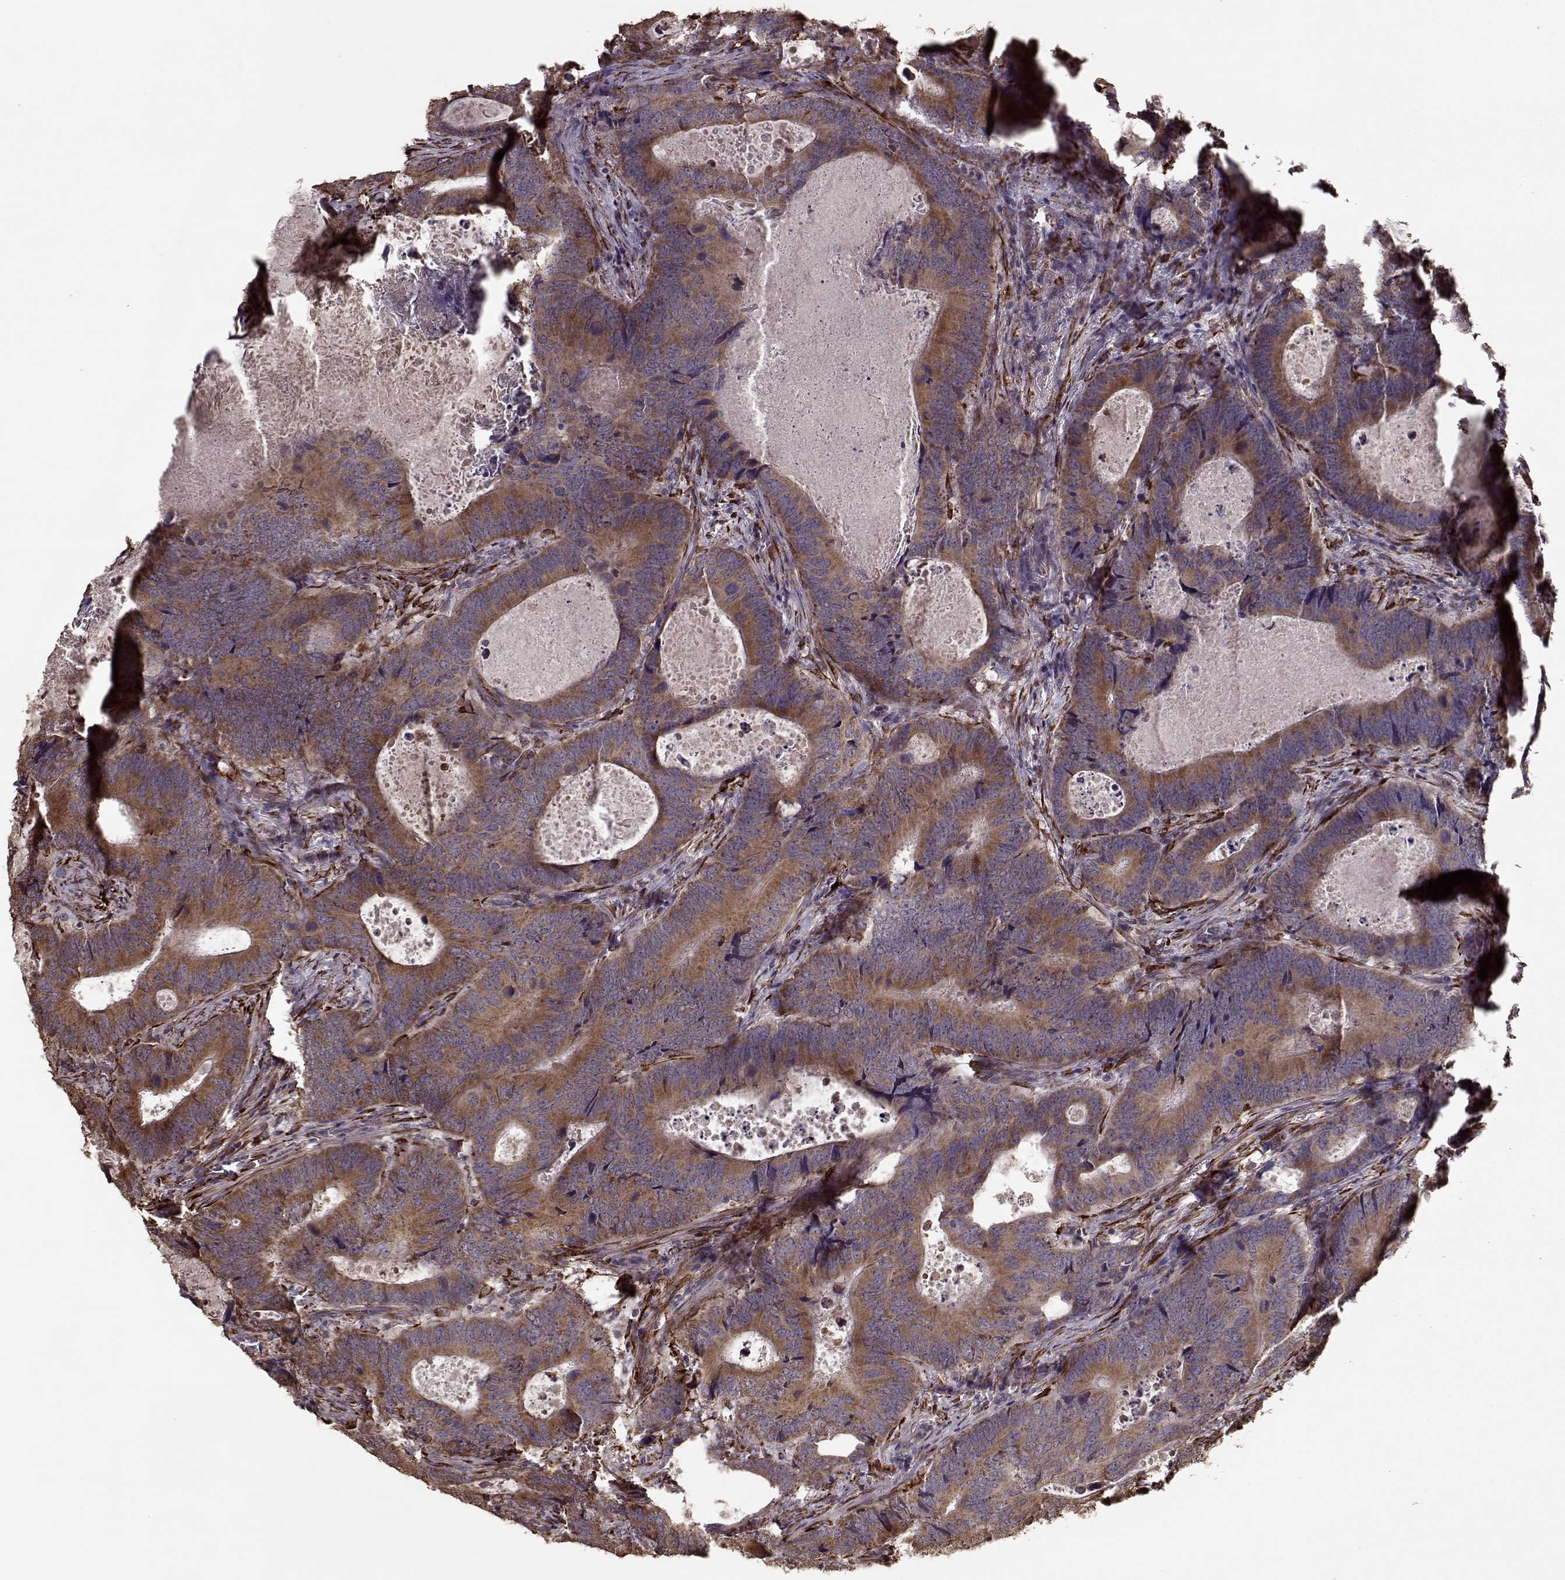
{"staining": {"intensity": "moderate", "quantity": ">75%", "location": "cytoplasmic/membranous"}, "tissue": "colorectal cancer", "cell_type": "Tumor cells", "image_type": "cancer", "snomed": [{"axis": "morphology", "description": "Adenocarcinoma, NOS"}, {"axis": "topography", "description": "Colon"}], "caption": "Brown immunohistochemical staining in colorectal adenocarcinoma demonstrates moderate cytoplasmic/membranous staining in about >75% of tumor cells.", "gene": "IMMP1L", "patient": {"sex": "female", "age": 82}}